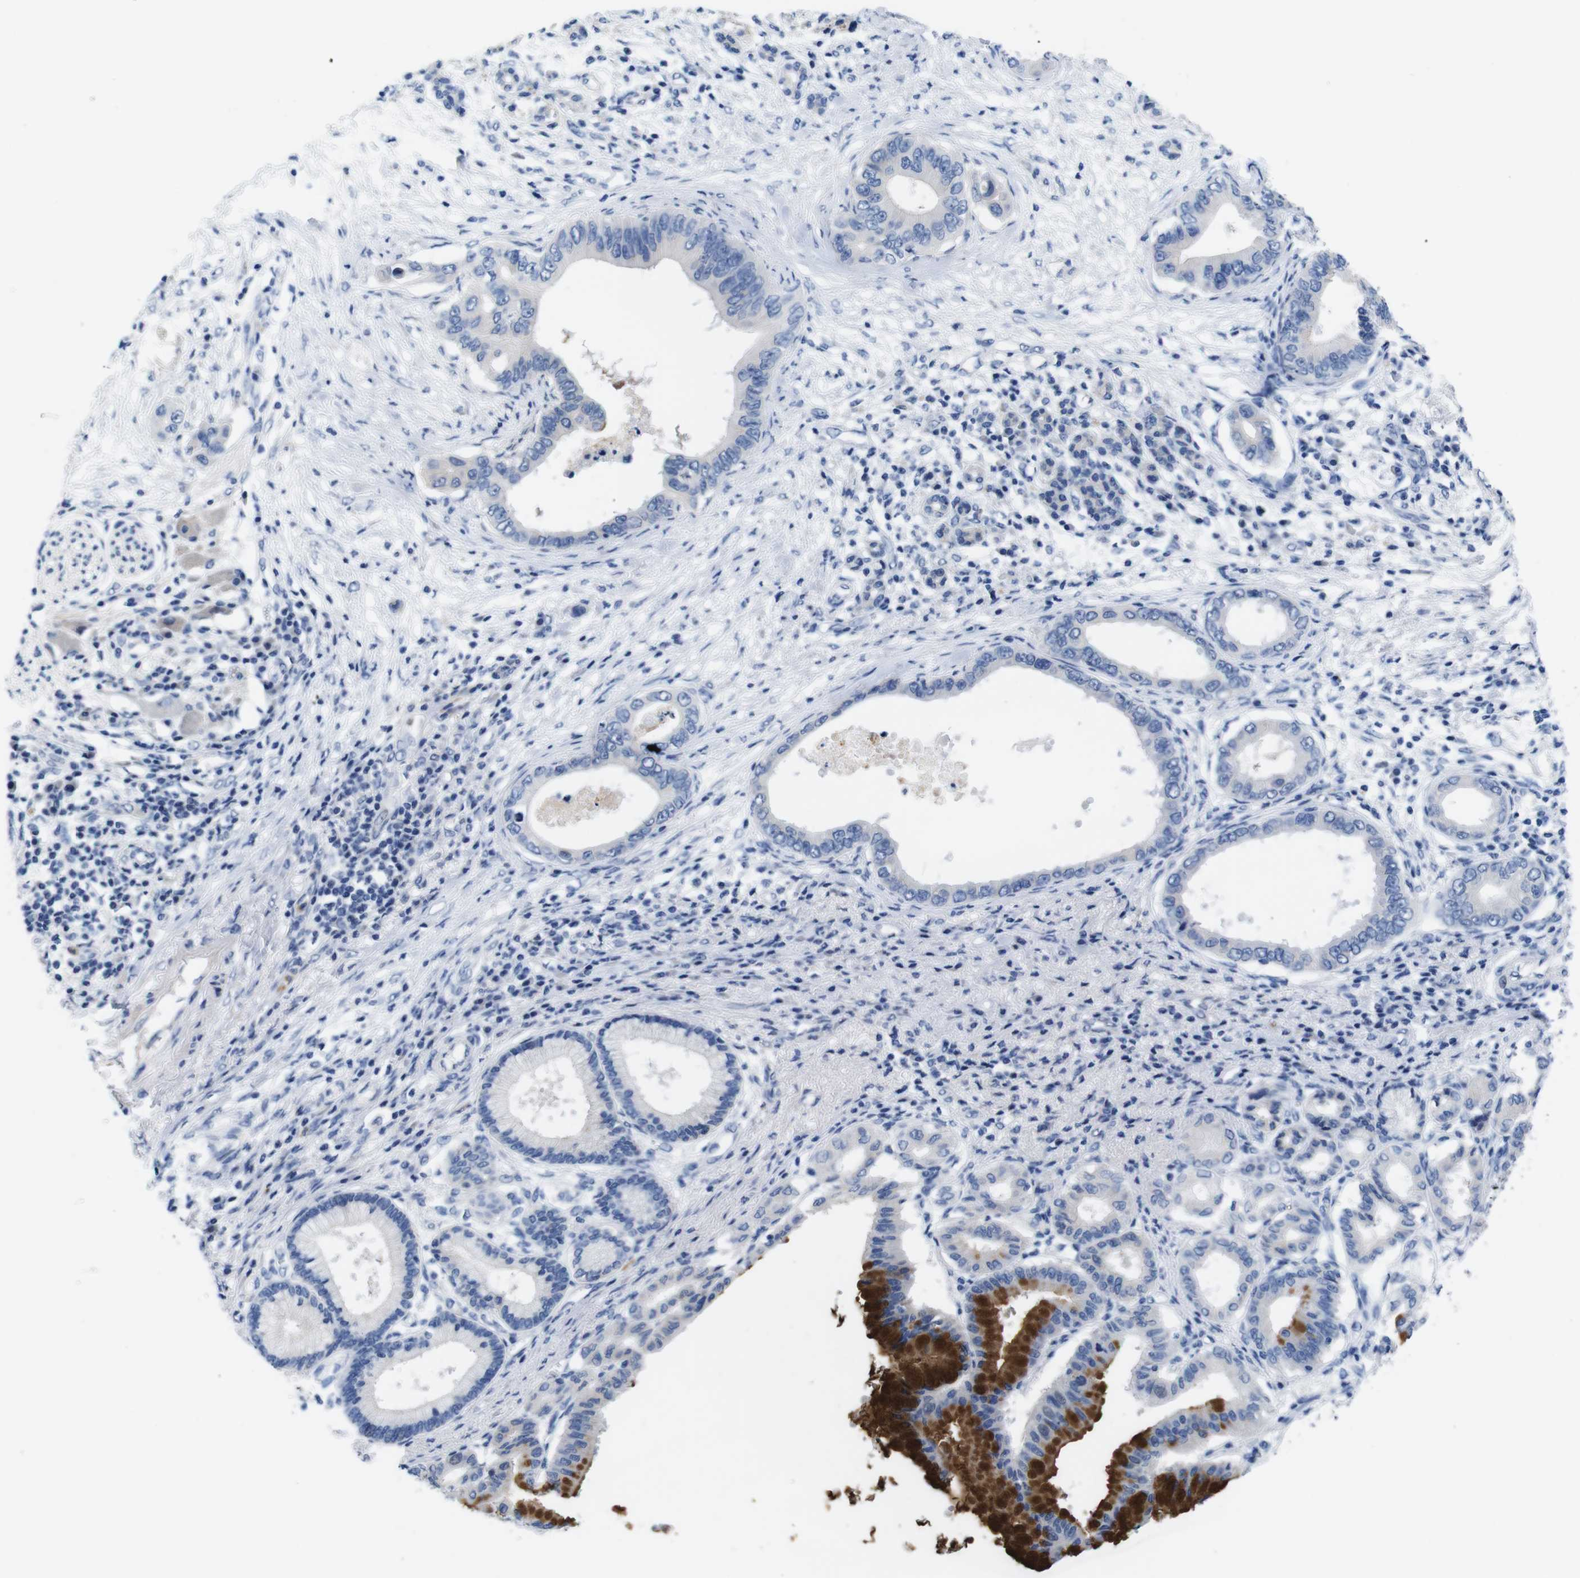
{"staining": {"intensity": "strong", "quantity": "<25%", "location": "cytoplasmic/membranous"}, "tissue": "pancreatic cancer", "cell_type": "Tumor cells", "image_type": "cancer", "snomed": [{"axis": "morphology", "description": "Adenocarcinoma, NOS"}, {"axis": "topography", "description": "Pancreas"}], "caption": "Pancreatic adenocarcinoma stained with immunohistochemistry (IHC) reveals strong cytoplasmic/membranous staining in about <25% of tumor cells. The protein is shown in brown color, while the nuclei are stained blue.", "gene": "C1RL", "patient": {"sex": "male", "age": 77}}